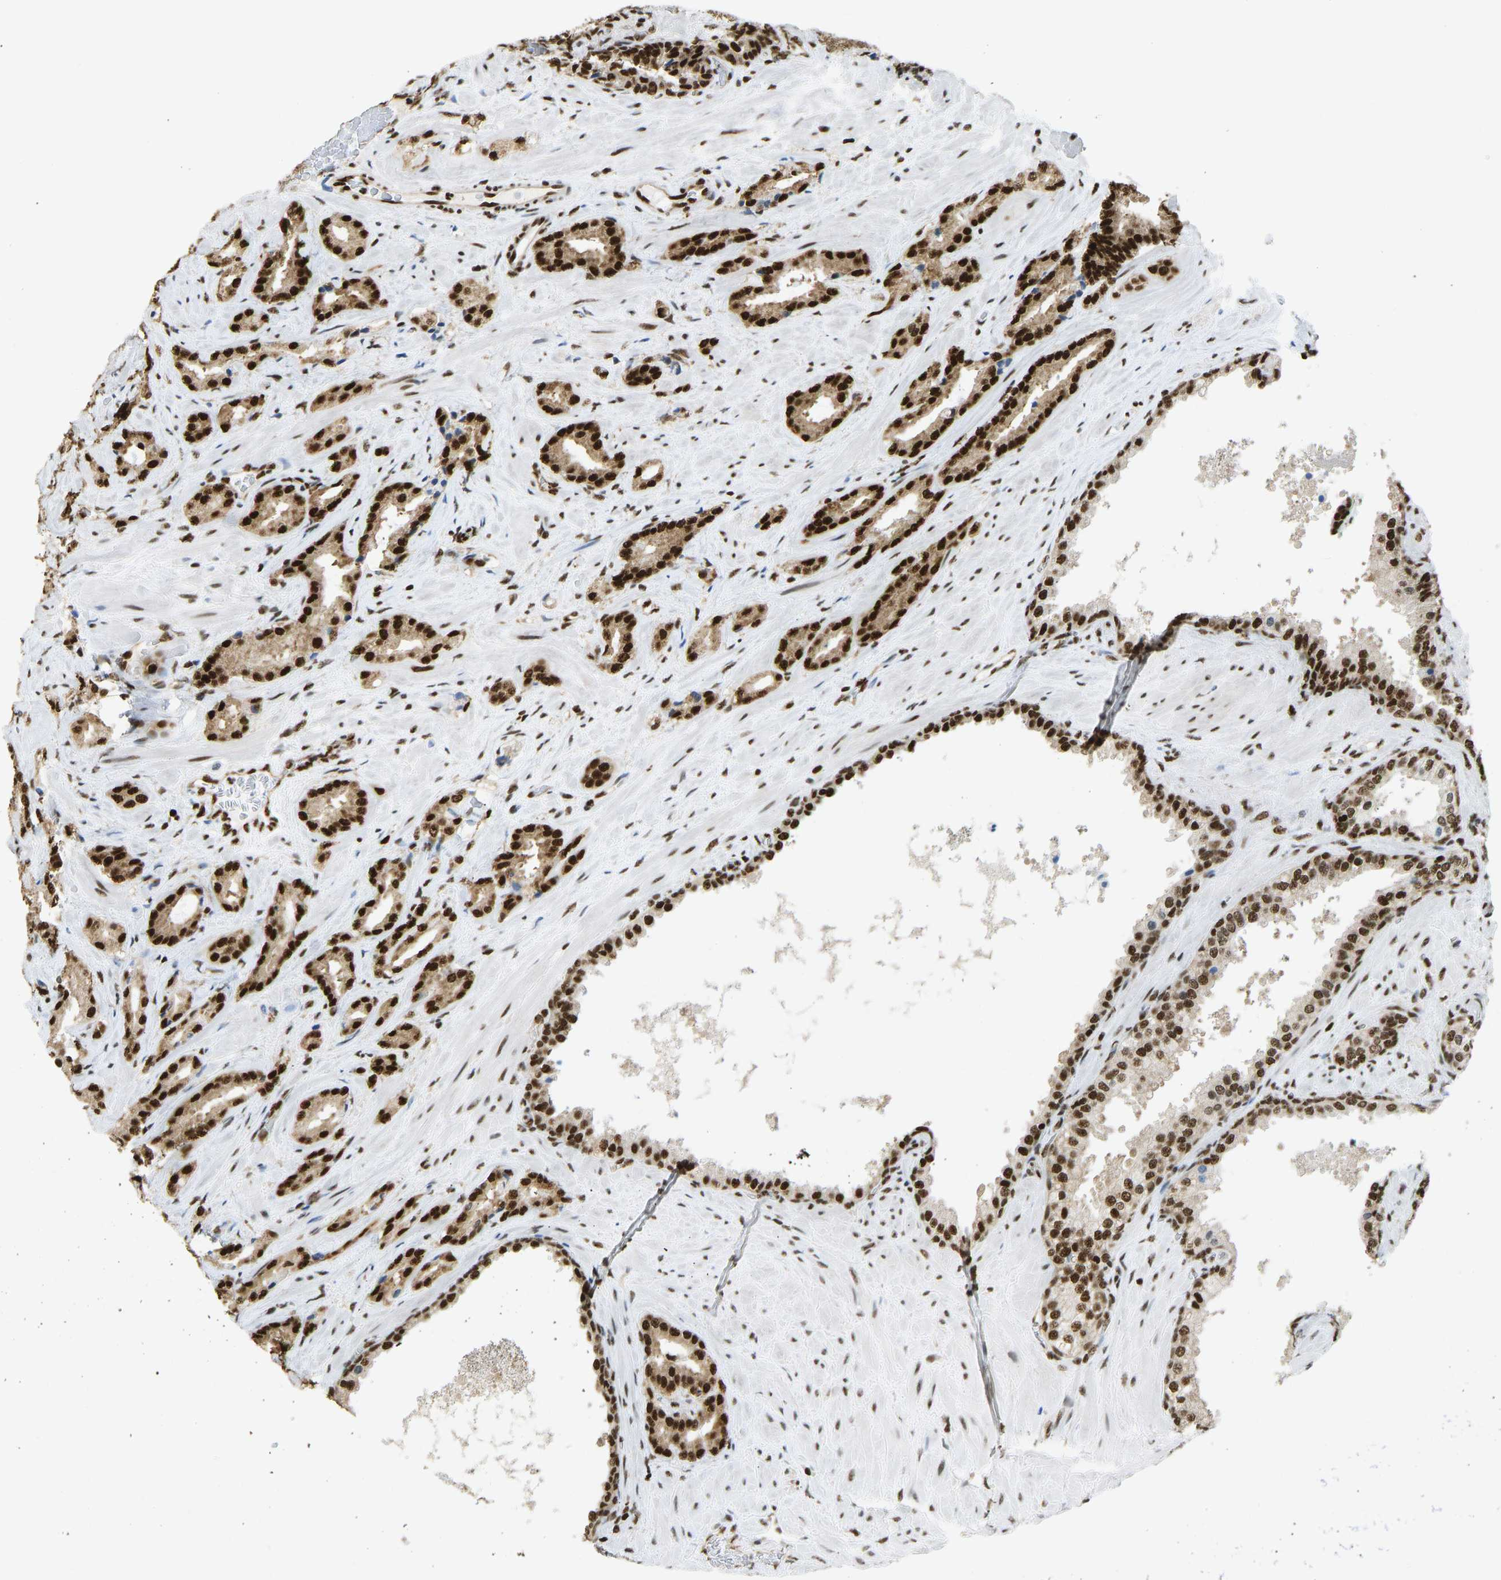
{"staining": {"intensity": "strong", "quantity": ">75%", "location": "nuclear"}, "tissue": "prostate cancer", "cell_type": "Tumor cells", "image_type": "cancer", "snomed": [{"axis": "morphology", "description": "Adenocarcinoma, High grade"}, {"axis": "topography", "description": "Prostate"}], "caption": "A high-resolution photomicrograph shows immunohistochemistry (IHC) staining of prostate cancer, which reveals strong nuclear expression in approximately >75% of tumor cells.", "gene": "ZSCAN20", "patient": {"sex": "male", "age": 64}}